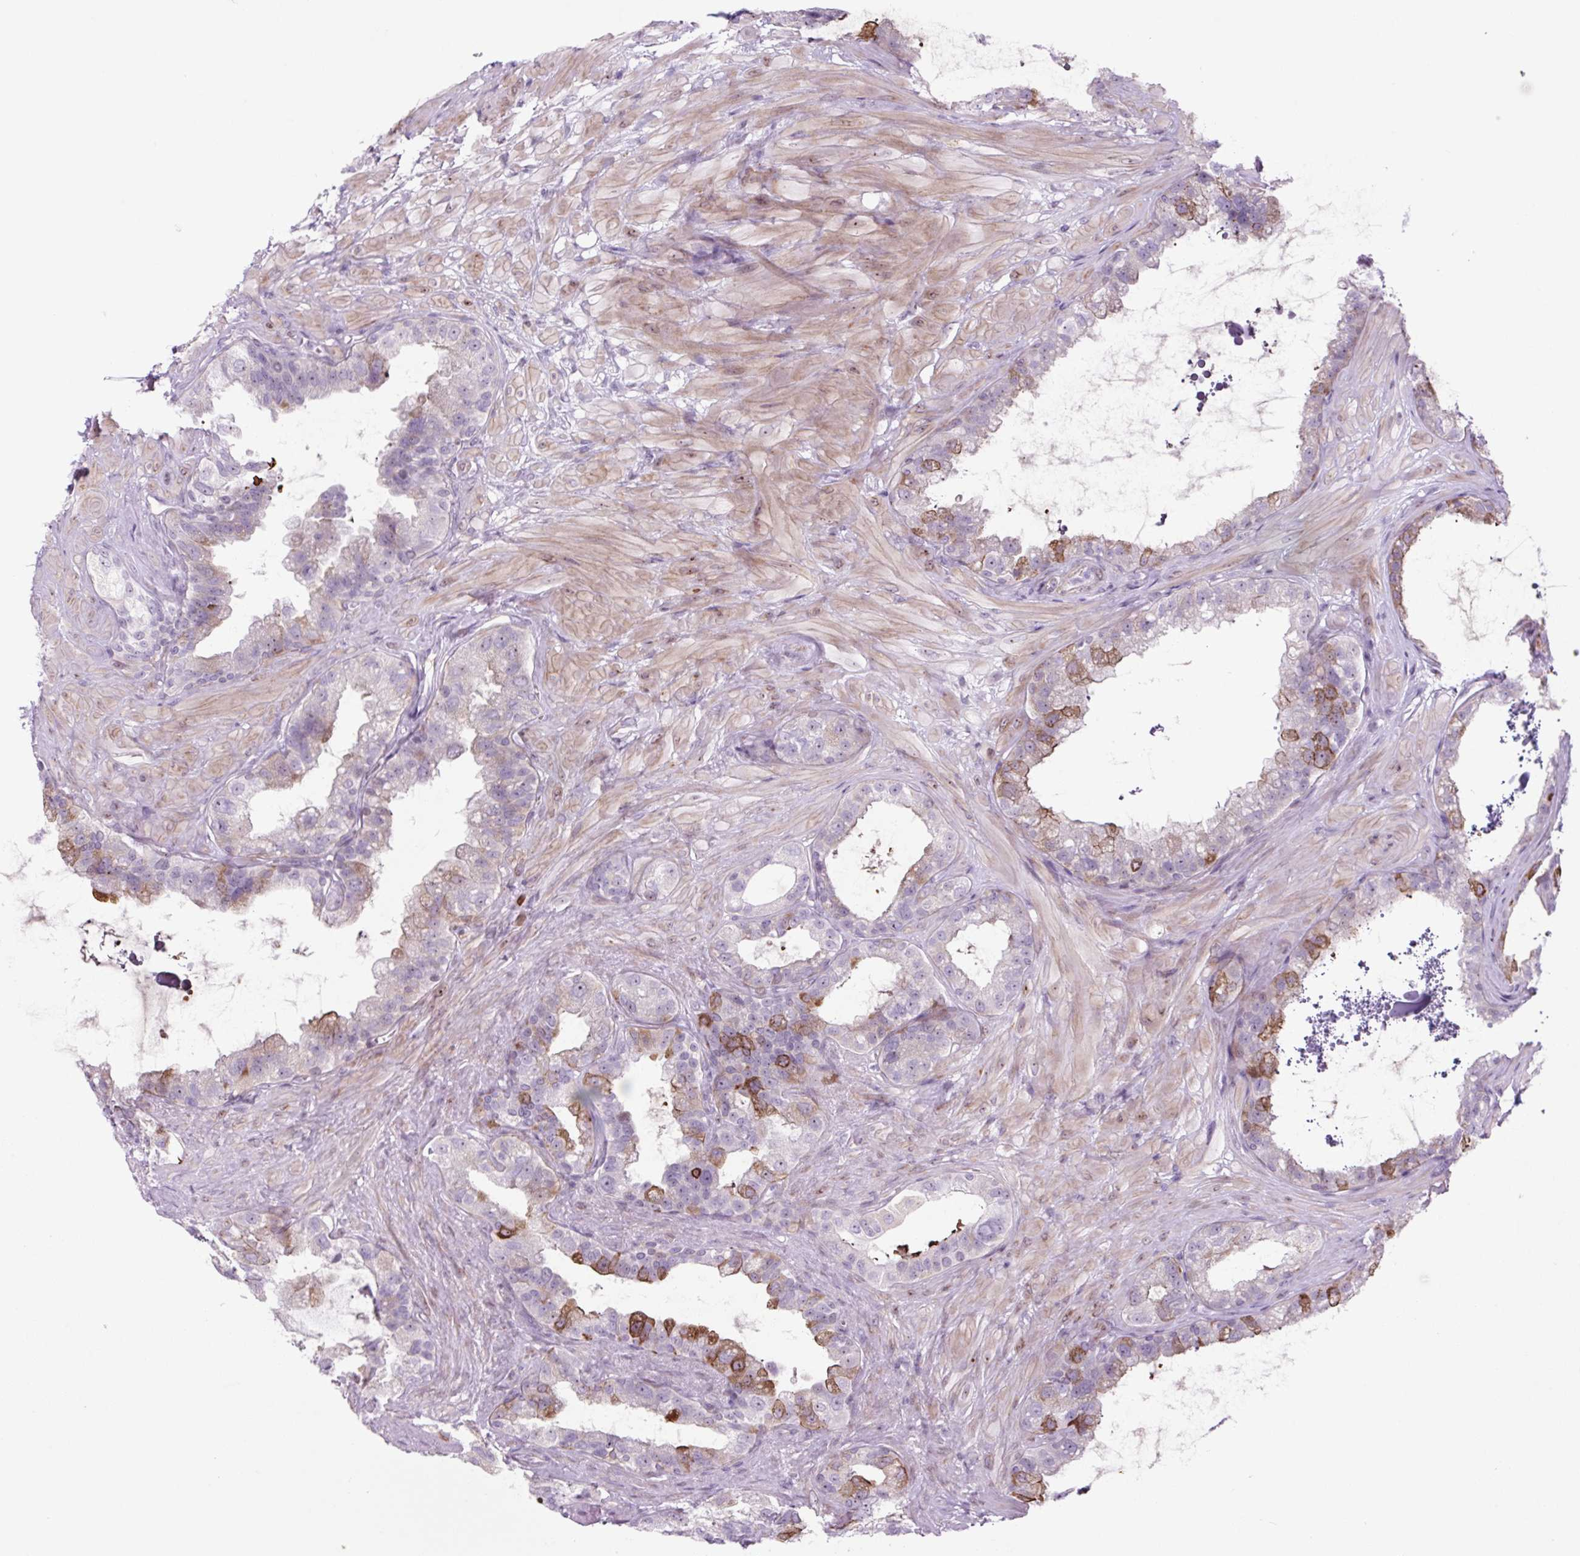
{"staining": {"intensity": "moderate", "quantity": "25%-75%", "location": "cytoplasmic/membranous,nuclear"}, "tissue": "seminal vesicle", "cell_type": "Glandular cells", "image_type": "normal", "snomed": [{"axis": "morphology", "description": "Normal tissue, NOS"}, {"axis": "topography", "description": "Seminal veicle"}, {"axis": "topography", "description": "Peripheral nerve tissue"}], "caption": "Glandular cells display medium levels of moderate cytoplasmic/membranous,nuclear staining in approximately 25%-75% of cells in benign seminal vesicle.", "gene": "RRS1", "patient": {"sex": "male", "age": 76}}